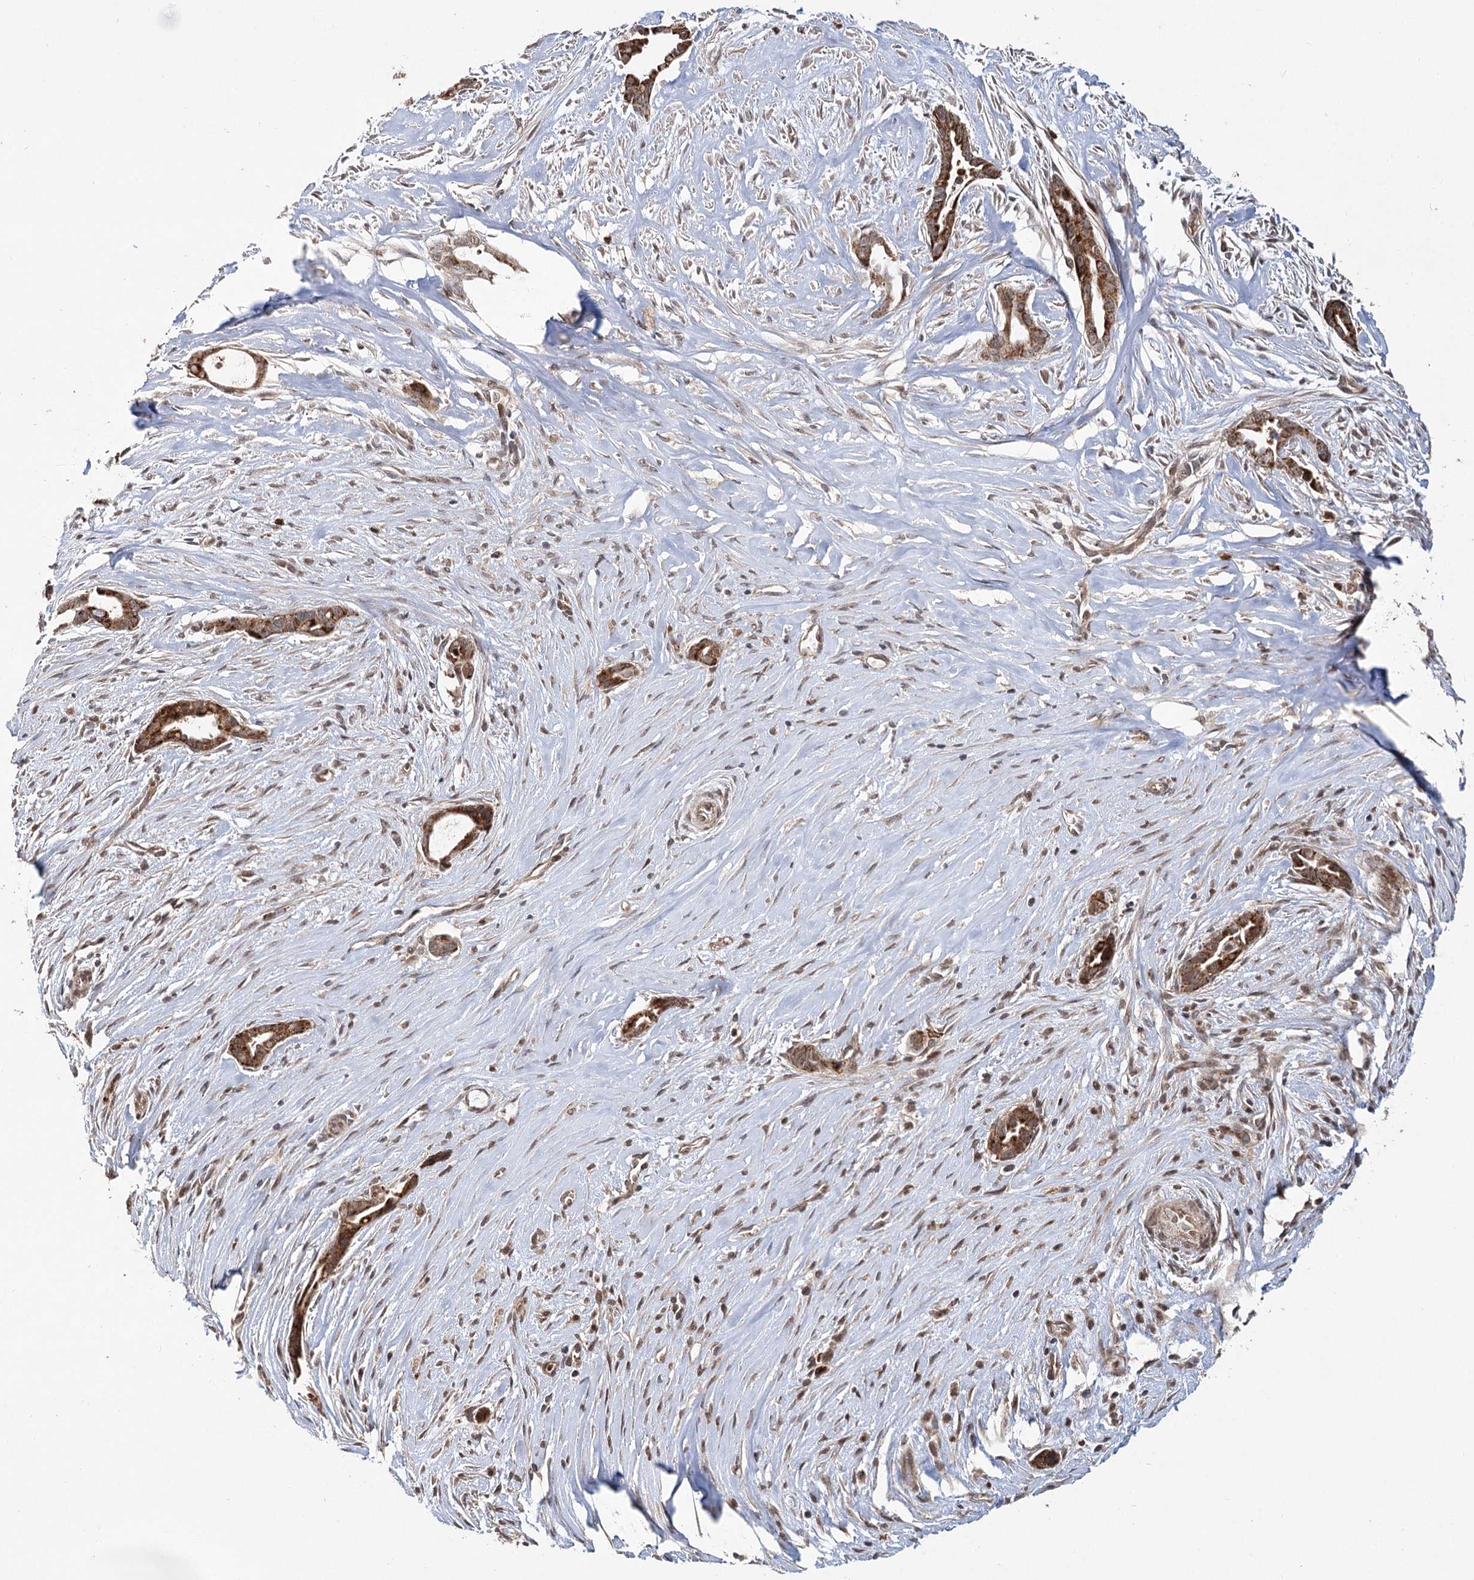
{"staining": {"intensity": "strong", "quantity": ">75%", "location": "cytoplasmic/membranous"}, "tissue": "liver cancer", "cell_type": "Tumor cells", "image_type": "cancer", "snomed": [{"axis": "morphology", "description": "Cholangiocarcinoma"}, {"axis": "topography", "description": "Liver"}], "caption": "Strong cytoplasmic/membranous protein staining is identified in approximately >75% of tumor cells in cholangiocarcinoma (liver).", "gene": "ZNRF3", "patient": {"sex": "female", "age": 55}}